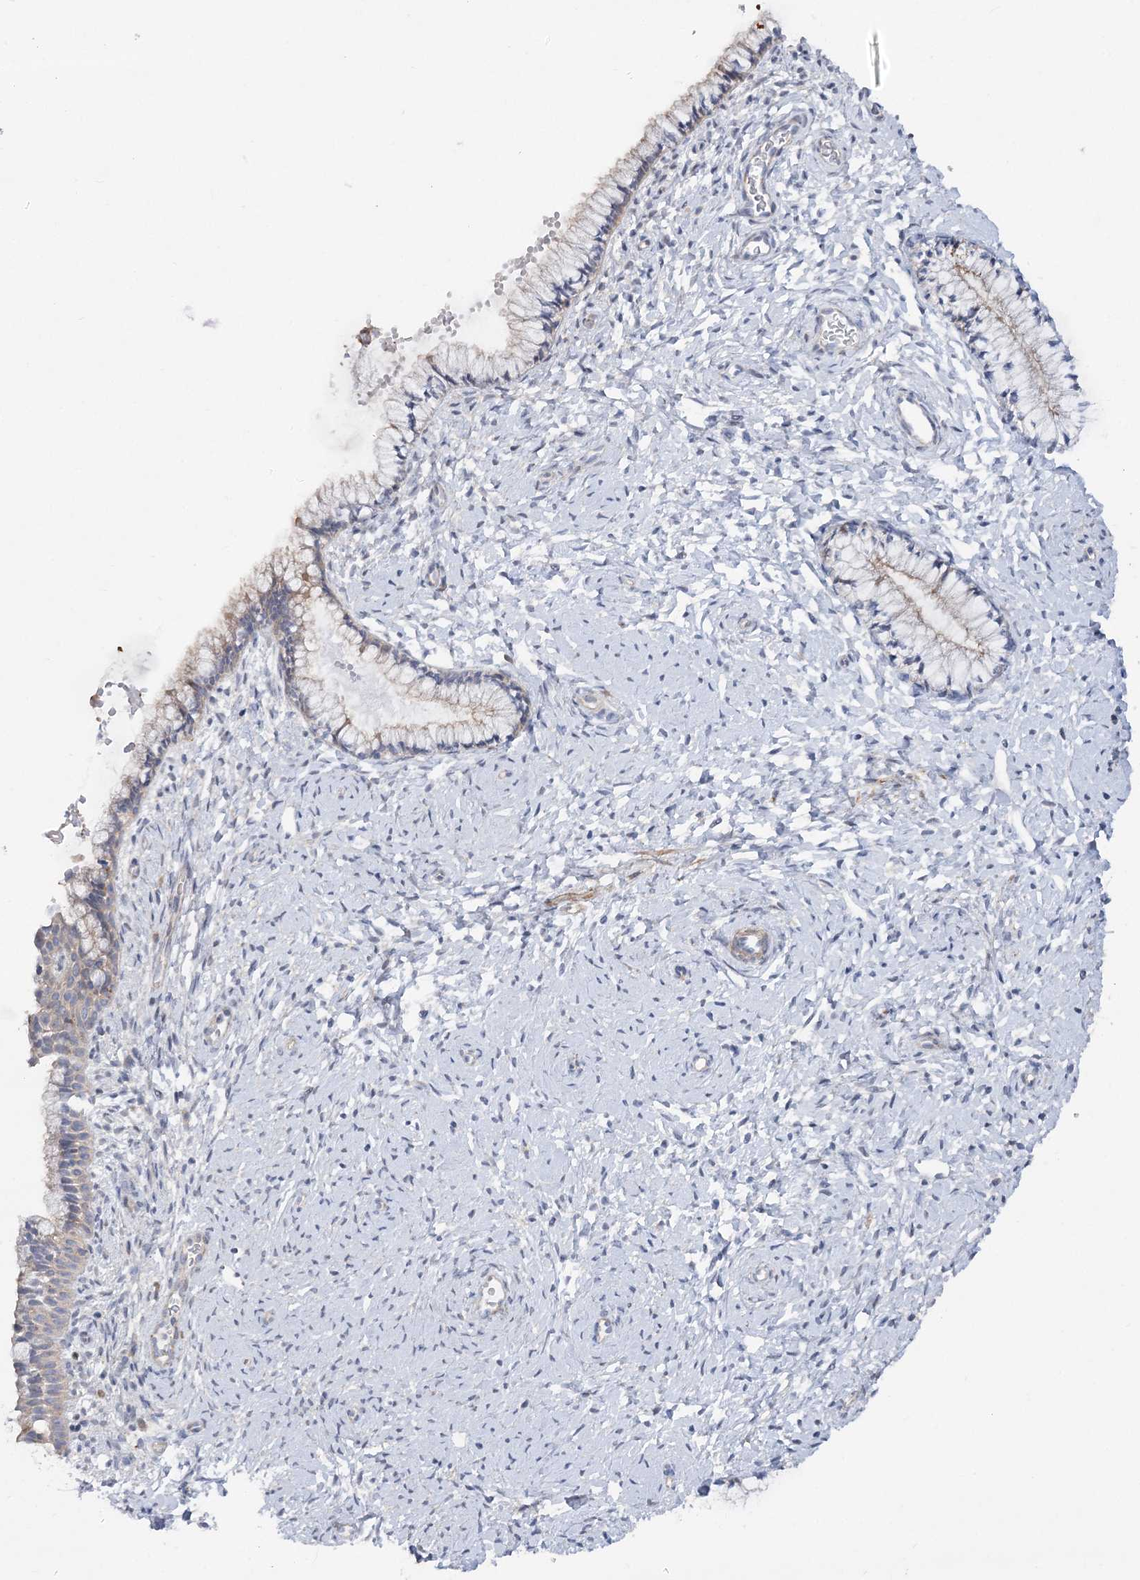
{"staining": {"intensity": "weak", "quantity": "<25%", "location": "cytoplasmic/membranous"}, "tissue": "cervix", "cell_type": "Glandular cells", "image_type": "normal", "snomed": [{"axis": "morphology", "description": "Normal tissue, NOS"}, {"axis": "topography", "description": "Cervix"}], "caption": "Glandular cells are negative for protein expression in benign human cervix. Brightfield microscopy of immunohistochemistry (IHC) stained with DAB (brown) and hematoxylin (blue), captured at high magnification.", "gene": "LARP1B", "patient": {"sex": "female", "age": 33}}